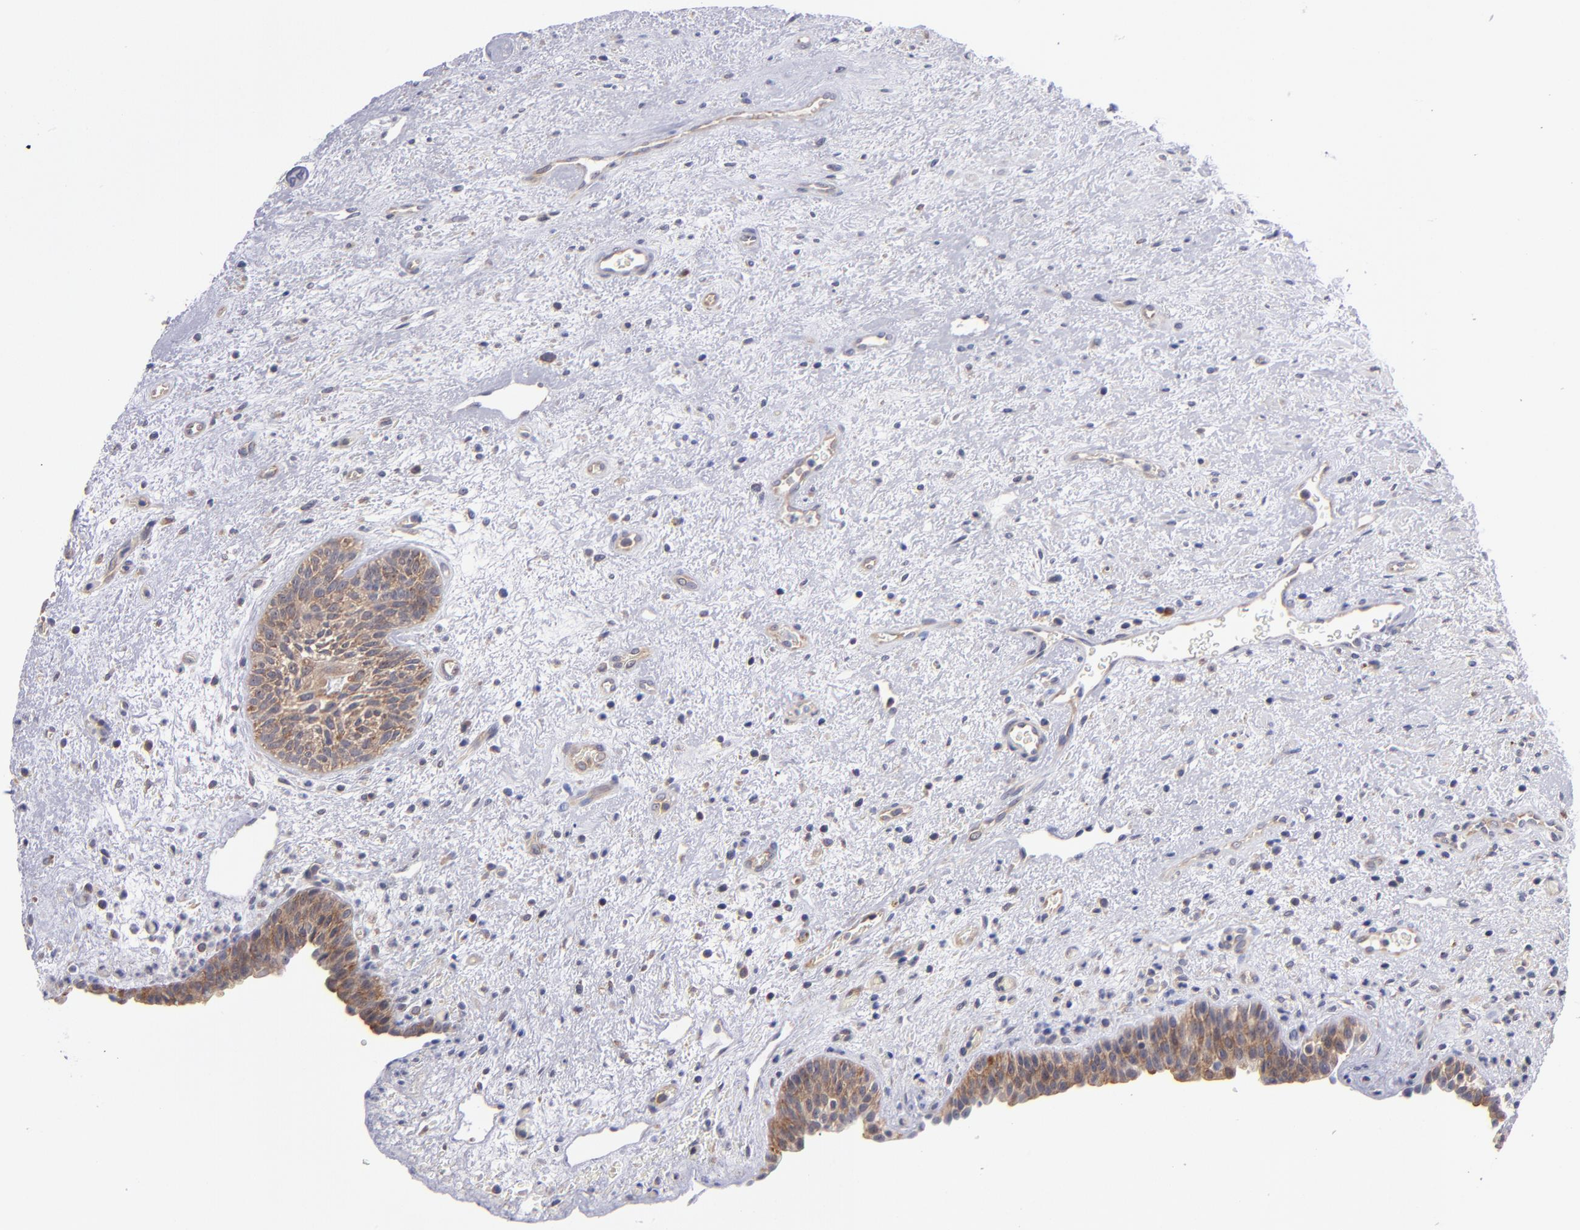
{"staining": {"intensity": "moderate", "quantity": ">75%", "location": "cytoplasmic/membranous"}, "tissue": "urinary bladder", "cell_type": "Urothelial cells", "image_type": "normal", "snomed": [{"axis": "morphology", "description": "Normal tissue, NOS"}, {"axis": "topography", "description": "Urinary bladder"}], "caption": "Immunohistochemistry (IHC) image of normal urinary bladder: urinary bladder stained using immunohistochemistry displays medium levels of moderate protein expression localized specifically in the cytoplasmic/membranous of urothelial cells, appearing as a cytoplasmic/membranous brown color.", "gene": "EIF3L", "patient": {"sex": "male", "age": 48}}